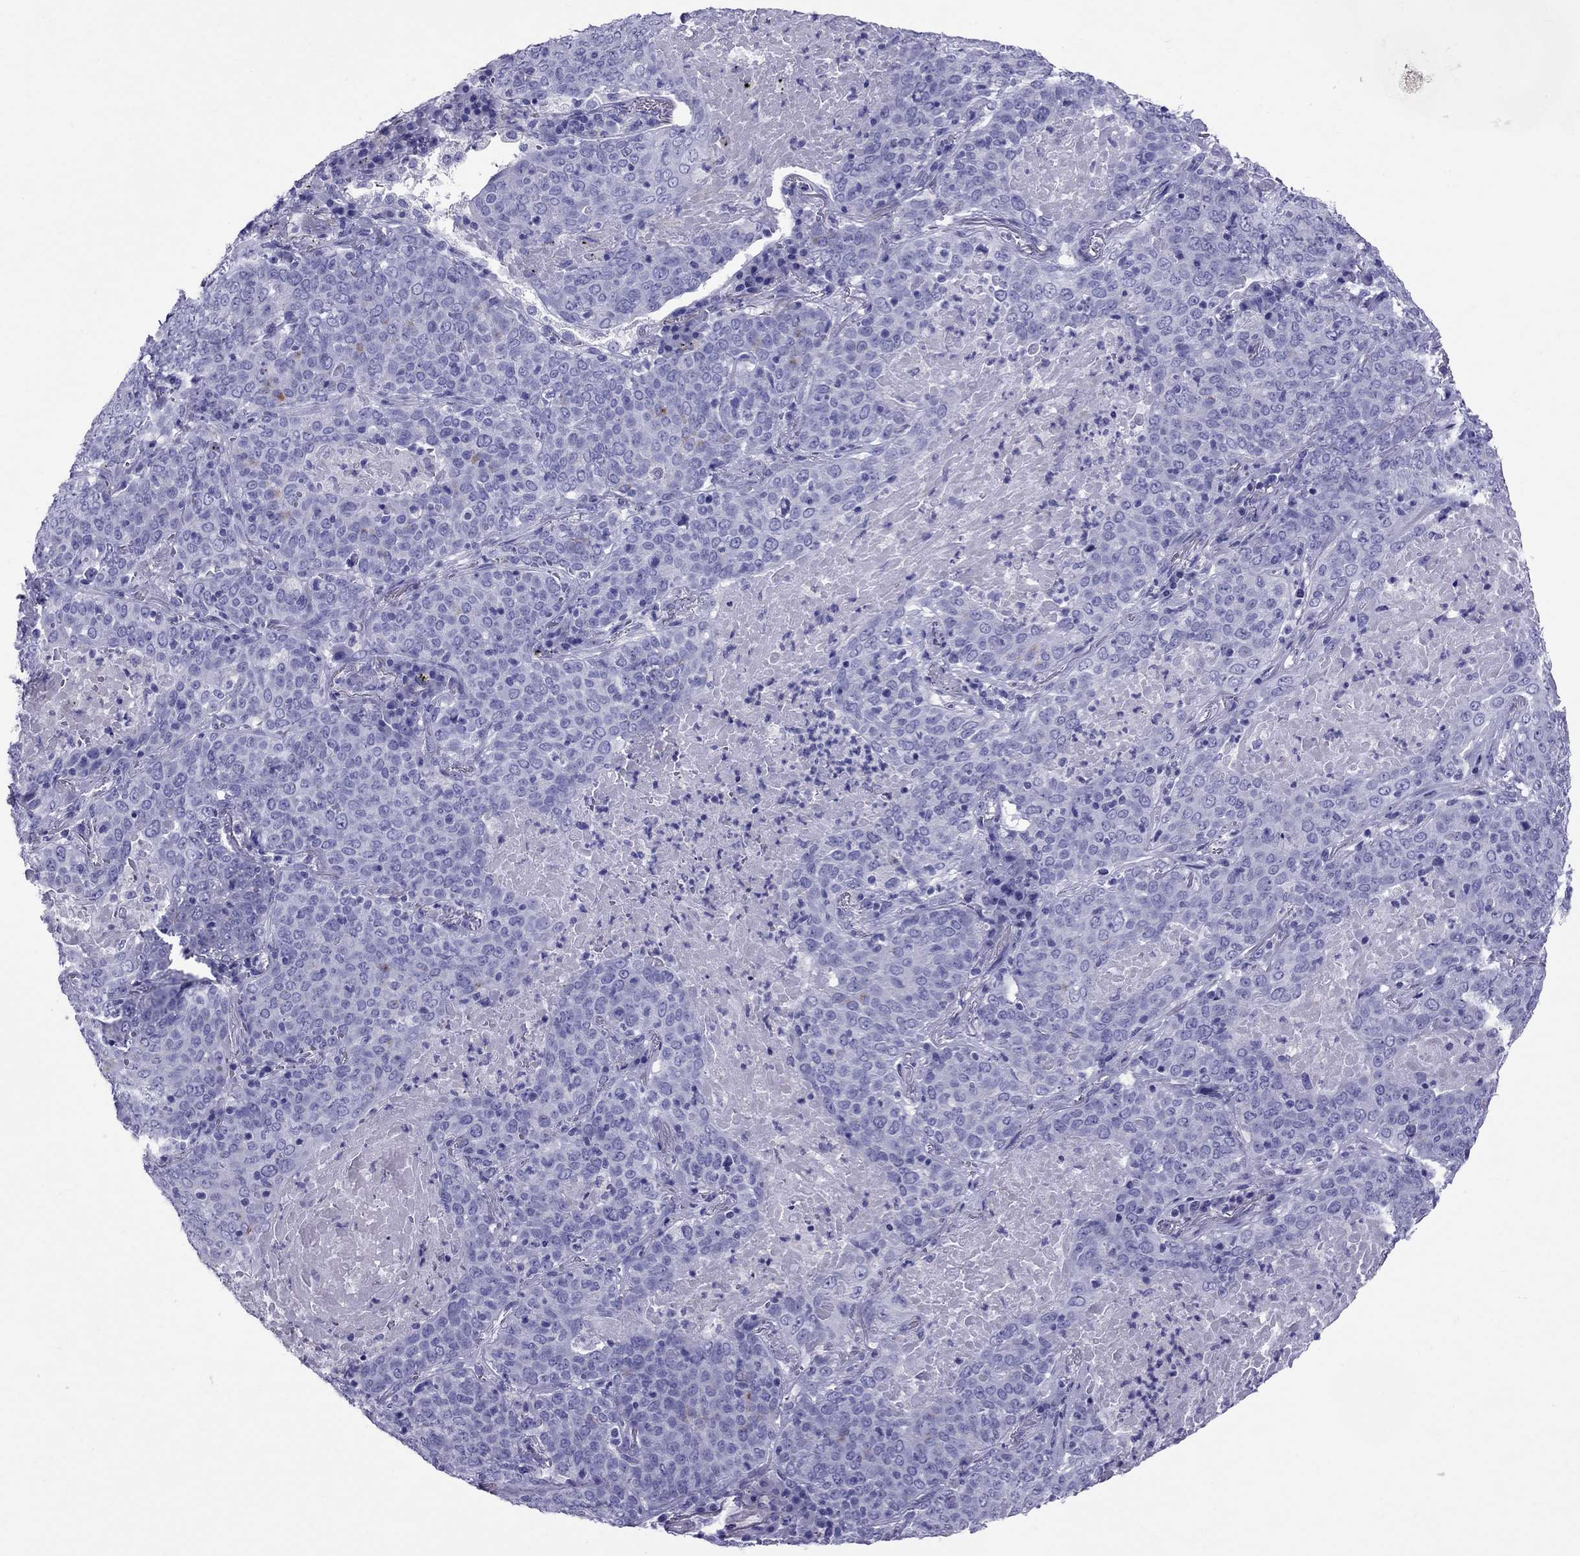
{"staining": {"intensity": "negative", "quantity": "none", "location": "none"}, "tissue": "lung cancer", "cell_type": "Tumor cells", "image_type": "cancer", "snomed": [{"axis": "morphology", "description": "Squamous cell carcinoma, NOS"}, {"axis": "topography", "description": "Lung"}], "caption": "High power microscopy micrograph of an immunohistochemistry photomicrograph of lung cancer (squamous cell carcinoma), revealing no significant expression in tumor cells. The staining was performed using DAB to visualize the protein expression in brown, while the nuclei were stained in blue with hematoxylin (Magnification: 20x).", "gene": "AVPR1B", "patient": {"sex": "male", "age": 82}}